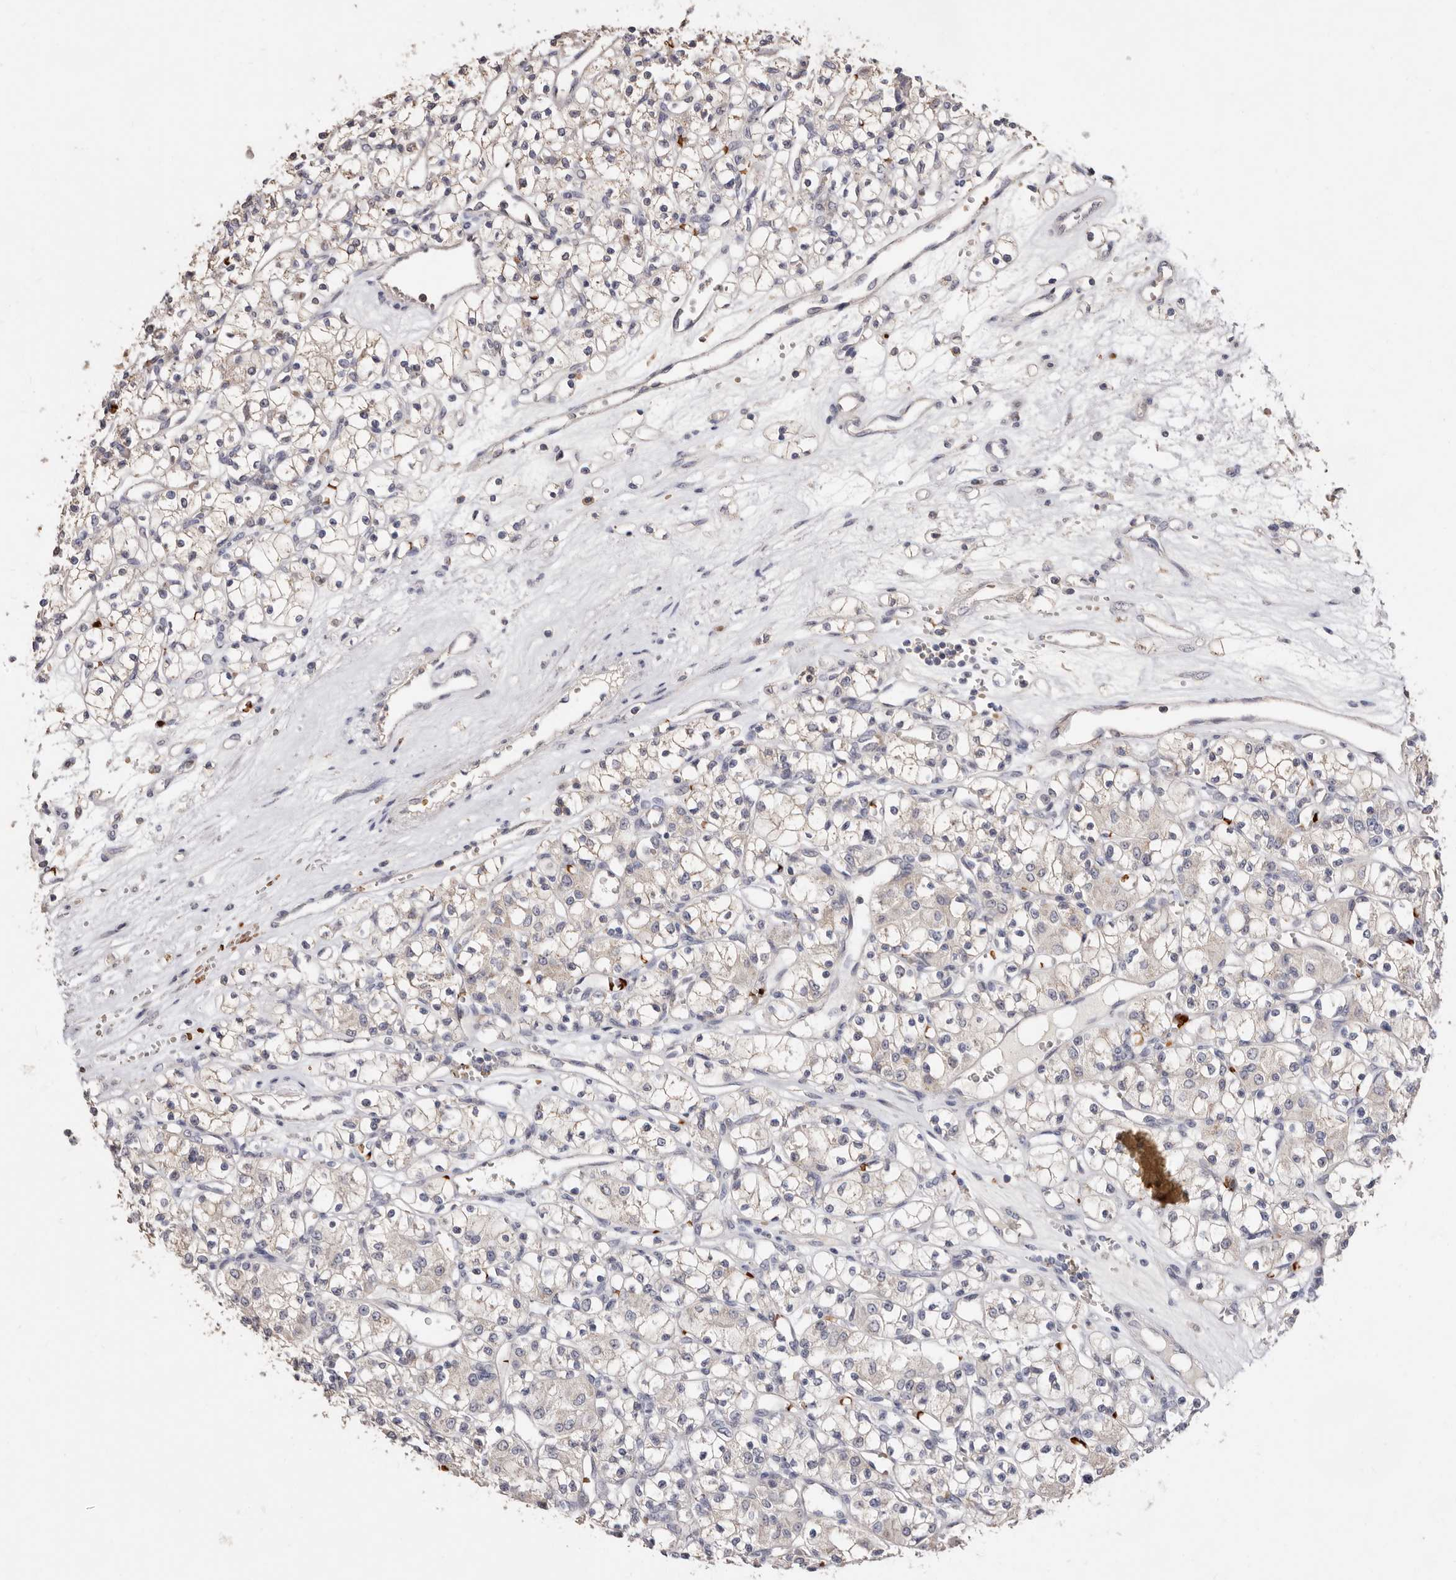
{"staining": {"intensity": "negative", "quantity": "none", "location": "none"}, "tissue": "renal cancer", "cell_type": "Tumor cells", "image_type": "cancer", "snomed": [{"axis": "morphology", "description": "Adenocarcinoma, NOS"}, {"axis": "topography", "description": "Kidney"}], "caption": "The immunohistochemistry photomicrograph has no significant positivity in tumor cells of renal cancer (adenocarcinoma) tissue.", "gene": "GRAMD2A", "patient": {"sex": "female", "age": 59}}